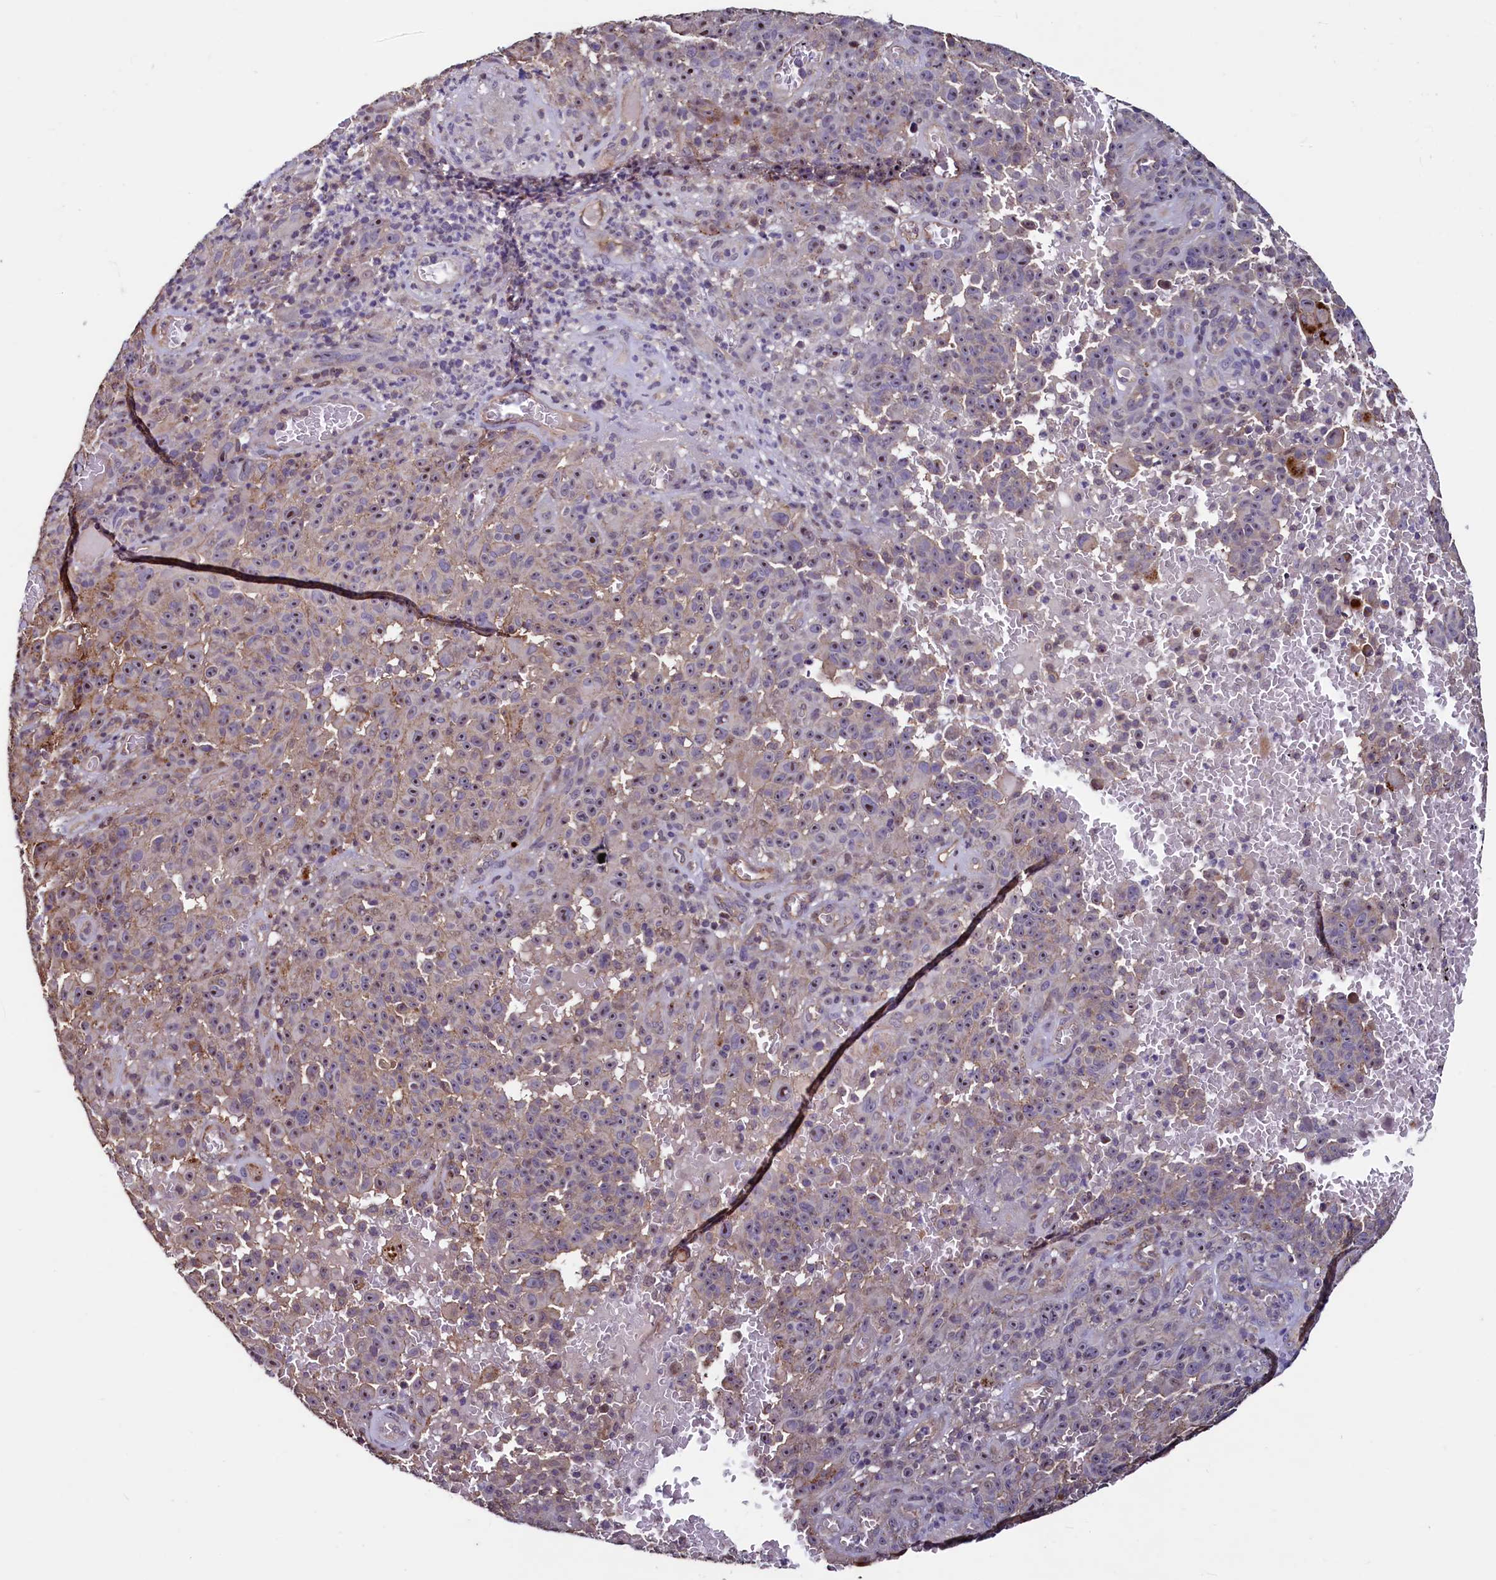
{"staining": {"intensity": "weak", "quantity": "<25%", "location": "cytoplasmic/membranous"}, "tissue": "melanoma", "cell_type": "Tumor cells", "image_type": "cancer", "snomed": [{"axis": "morphology", "description": "Malignant melanoma, NOS"}, {"axis": "topography", "description": "Skin"}], "caption": "This is an immunohistochemistry (IHC) image of human melanoma. There is no staining in tumor cells.", "gene": "PALM", "patient": {"sex": "female", "age": 82}}